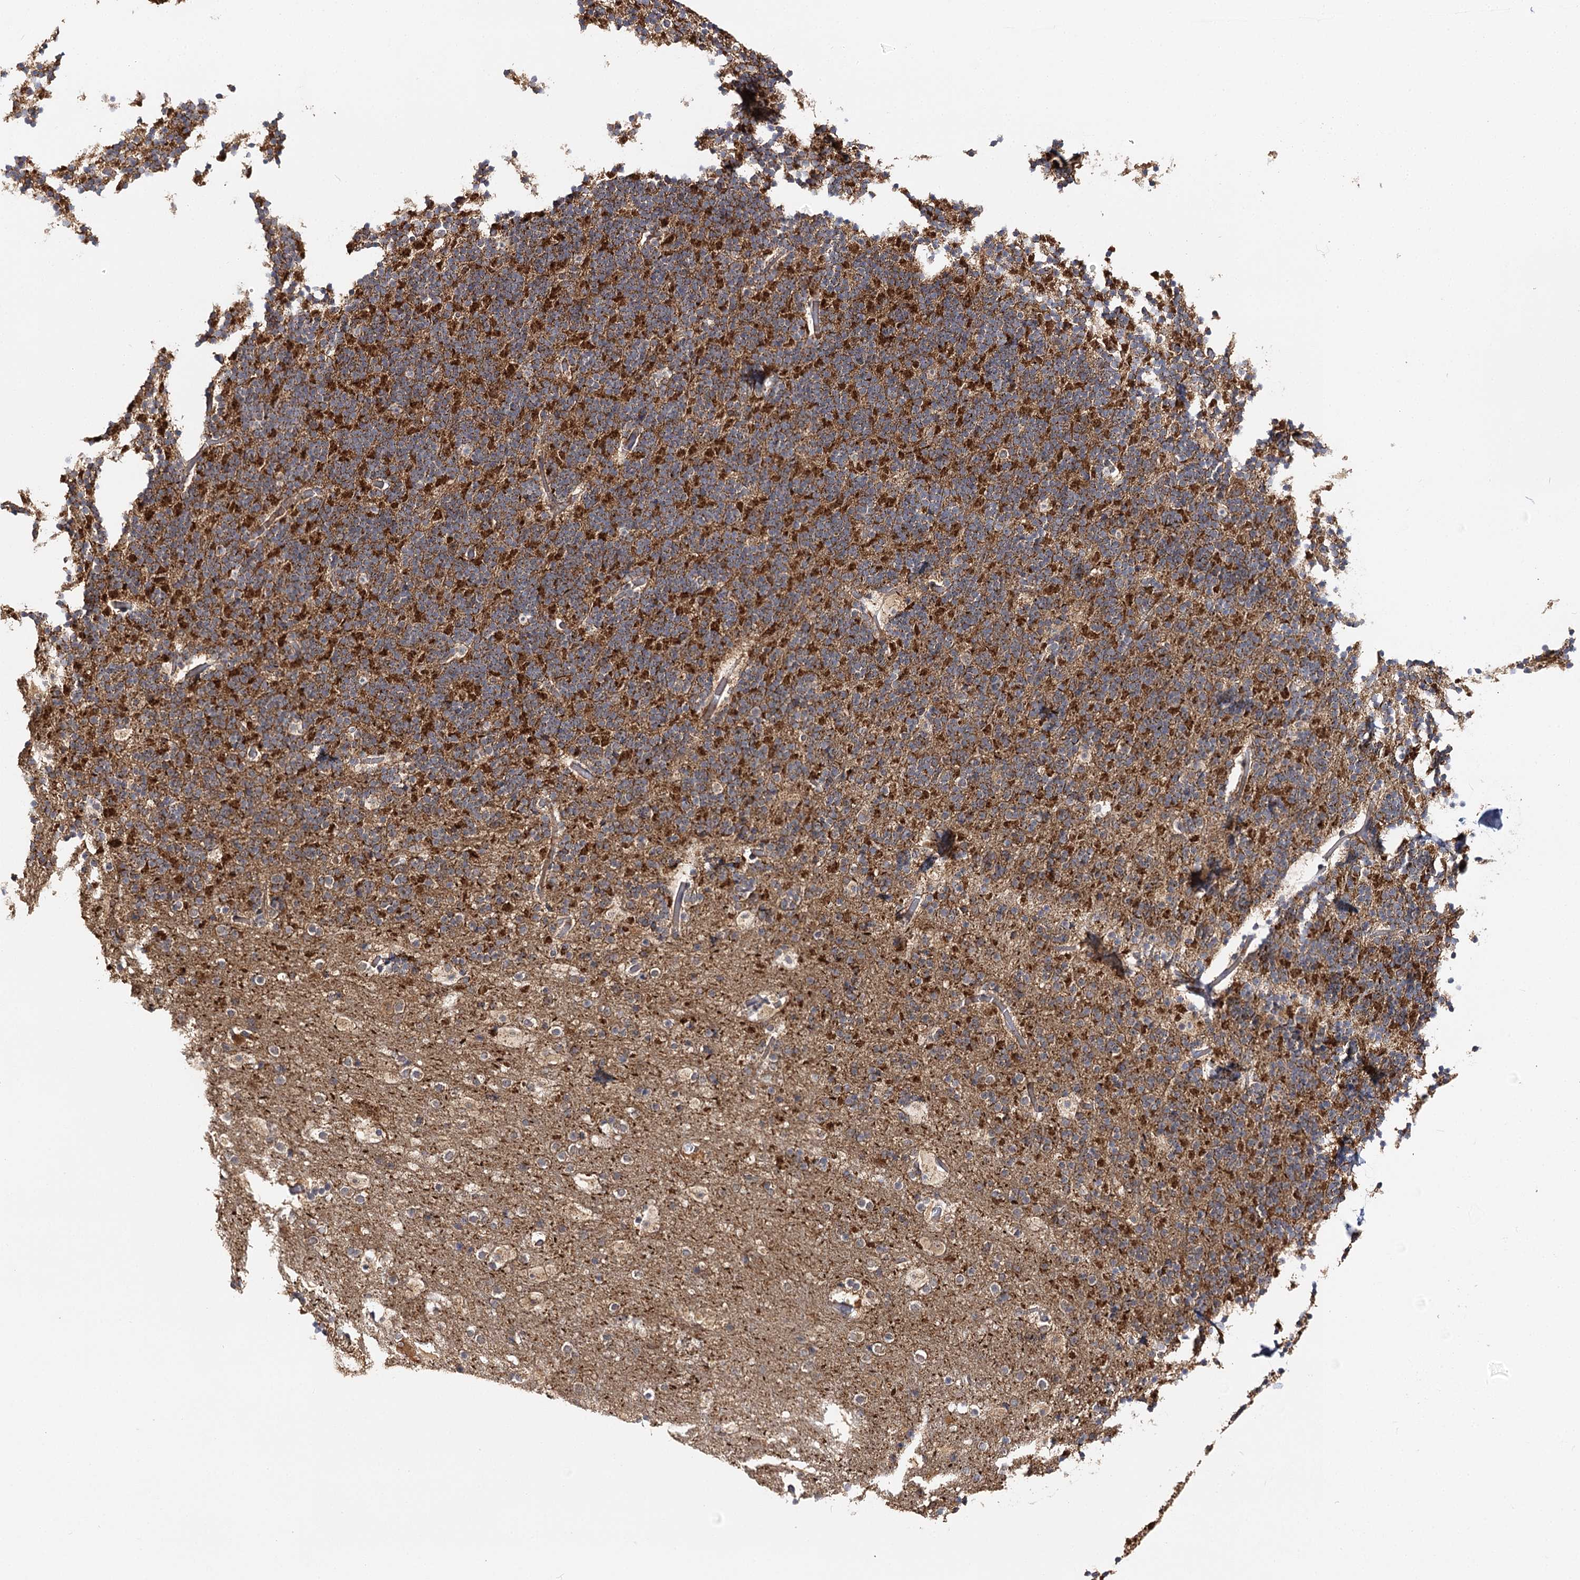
{"staining": {"intensity": "strong", "quantity": "25%-75%", "location": "cytoplasmic/membranous"}, "tissue": "cerebellum", "cell_type": "Cells in granular layer", "image_type": "normal", "snomed": [{"axis": "morphology", "description": "Normal tissue, NOS"}, {"axis": "topography", "description": "Cerebellum"}], "caption": "Cerebellum stained with DAB immunohistochemistry (IHC) reveals high levels of strong cytoplasmic/membranous positivity in approximately 25%-75% of cells in granular layer.", "gene": "SEC24B", "patient": {"sex": "male", "age": 57}}